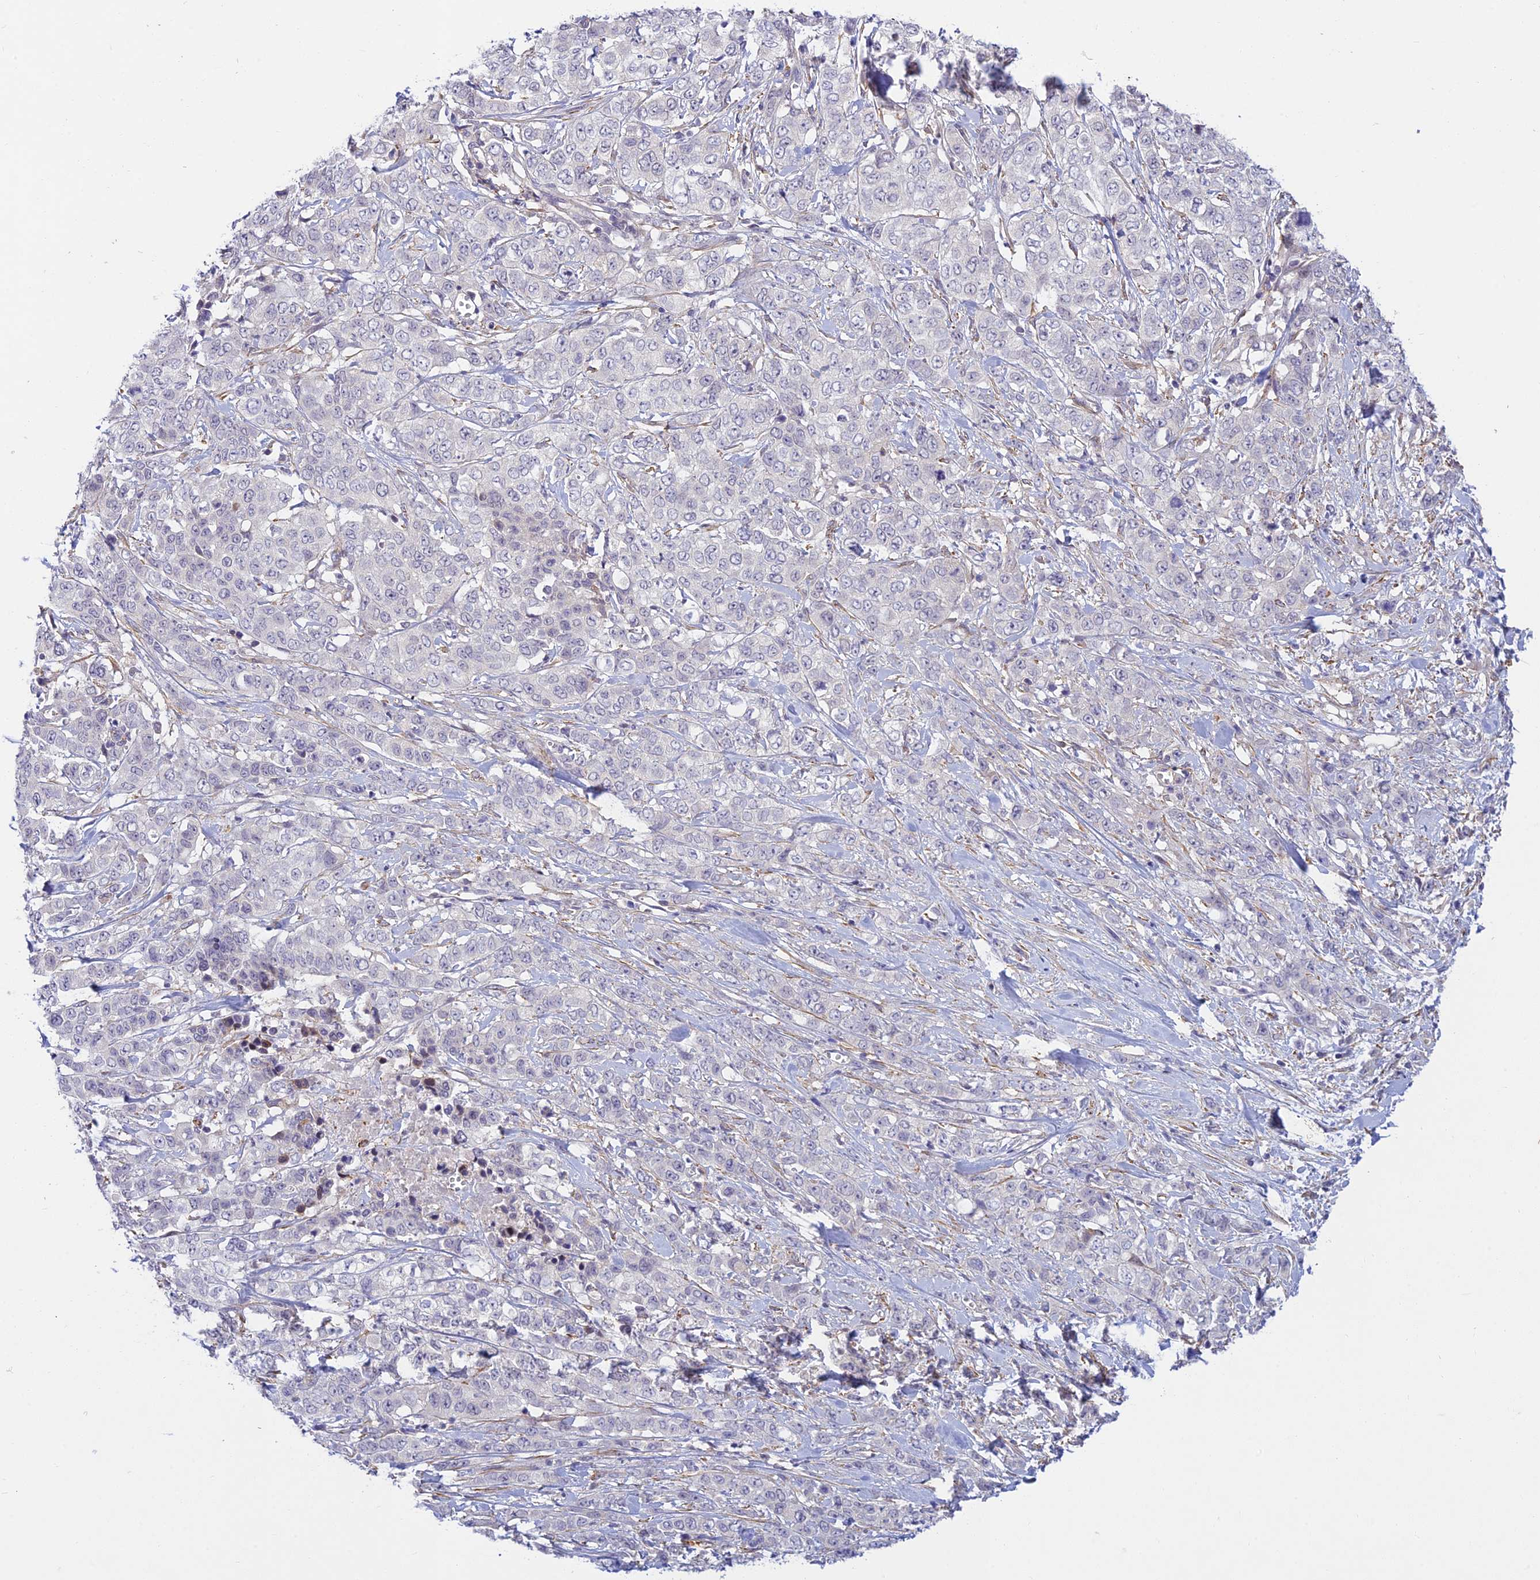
{"staining": {"intensity": "negative", "quantity": "none", "location": "none"}, "tissue": "stomach cancer", "cell_type": "Tumor cells", "image_type": "cancer", "snomed": [{"axis": "morphology", "description": "Adenocarcinoma, NOS"}, {"axis": "topography", "description": "Stomach, upper"}], "caption": "An image of human stomach adenocarcinoma is negative for staining in tumor cells.", "gene": "FBXW4", "patient": {"sex": "male", "age": 62}}